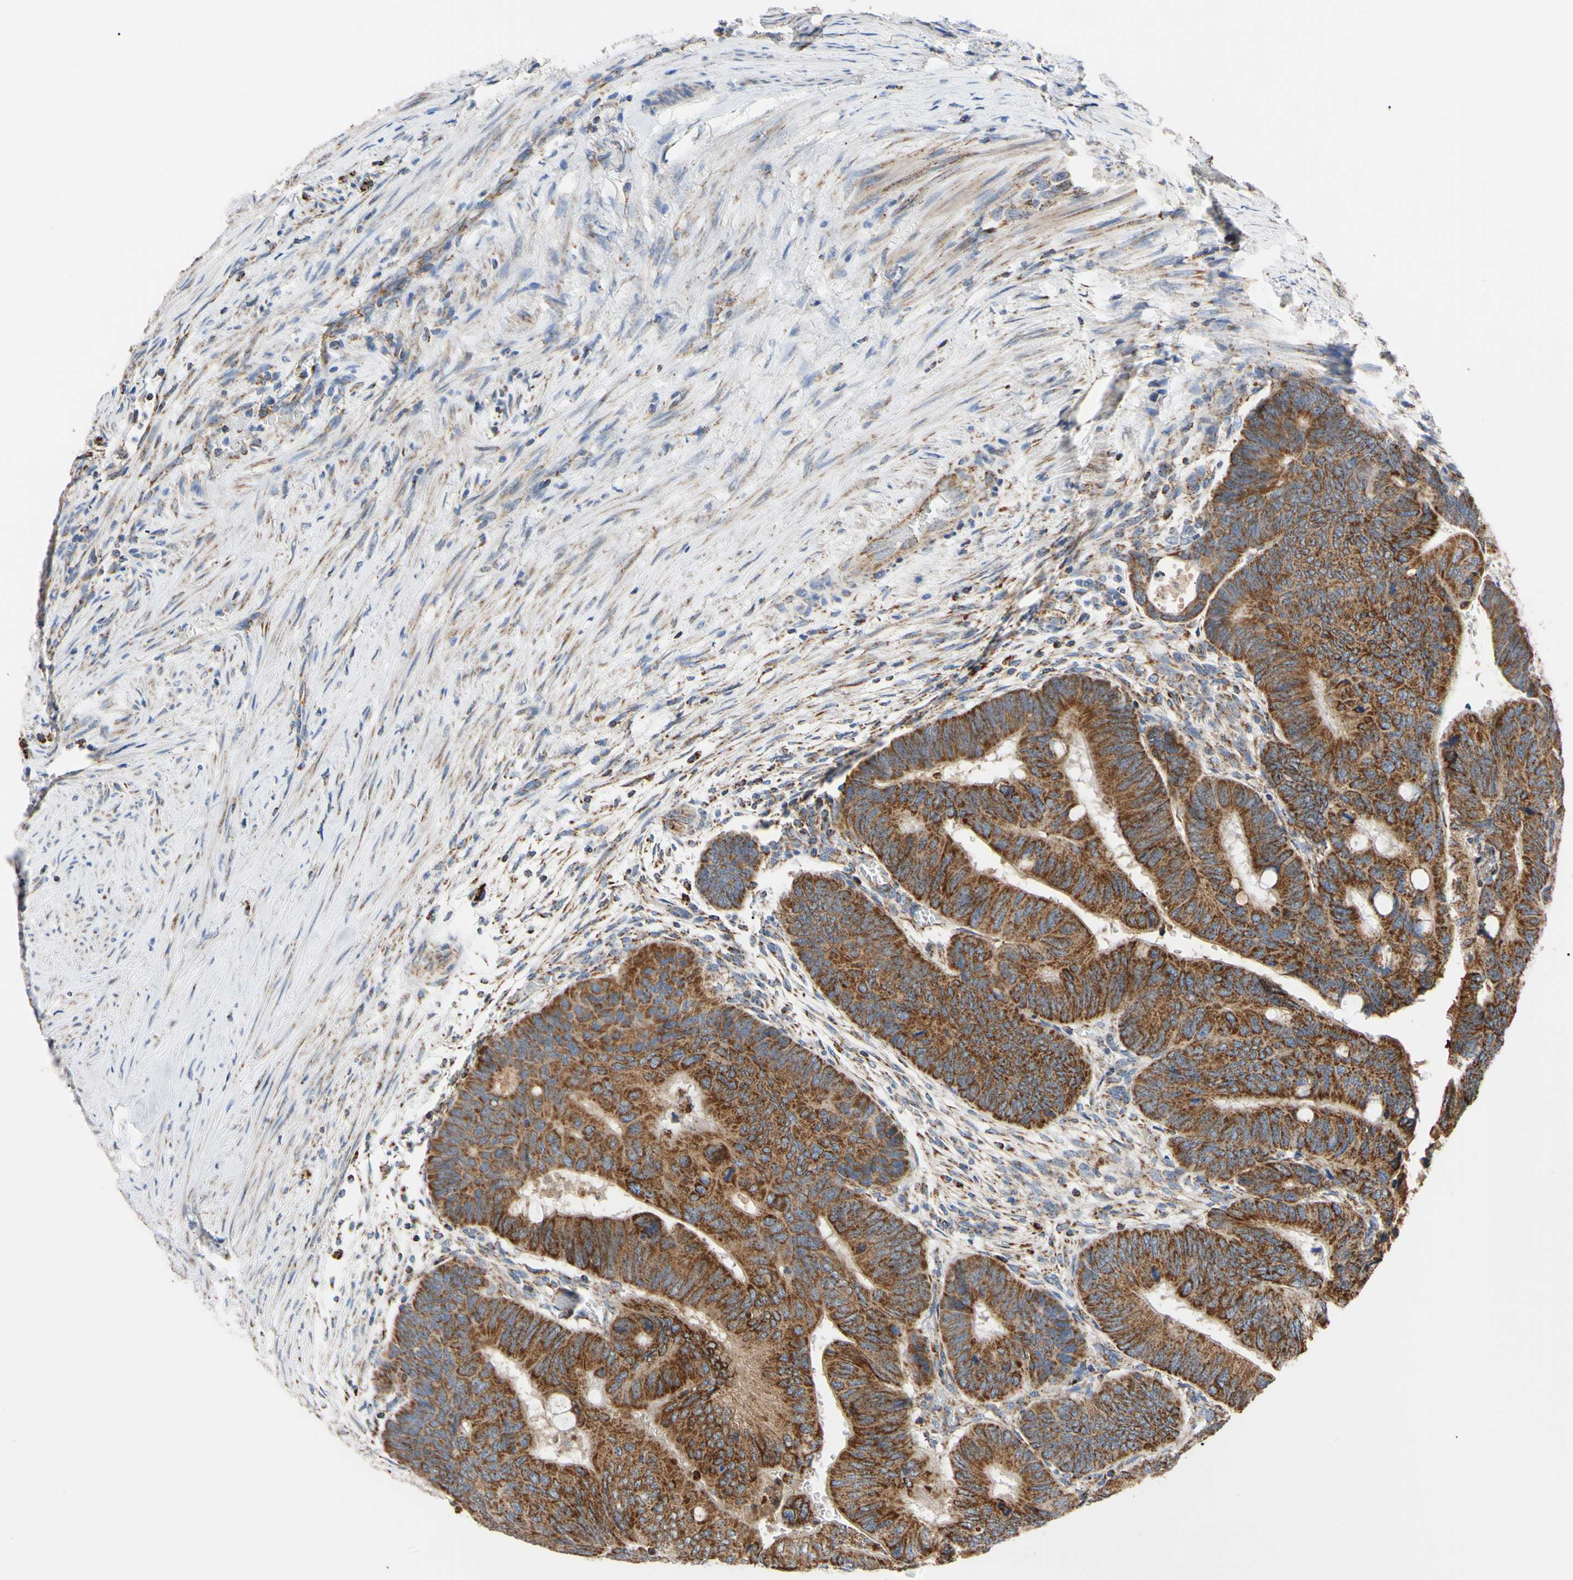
{"staining": {"intensity": "strong", "quantity": ">75%", "location": "cytoplasmic/membranous"}, "tissue": "colorectal cancer", "cell_type": "Tumor cells", "image_type": "cancer", "snomed": [{"axis": "morphology", "description": "Normal tissue, NOS"}, {"axis": "morphology", "description": "Adenocarcinoma, NOS"}, {"axis": "topography", "description": "Rectum"}, {"axis": "topography", "description": "Peripheral nerve tissue"}], "caption": "Strong cytoplasmic/membranous staining is identified in about >75% of tumor cells in adenocarcinoma (colorectal).", "gene": "CLPP", "patient": {"sex": "male", "age": 92}}